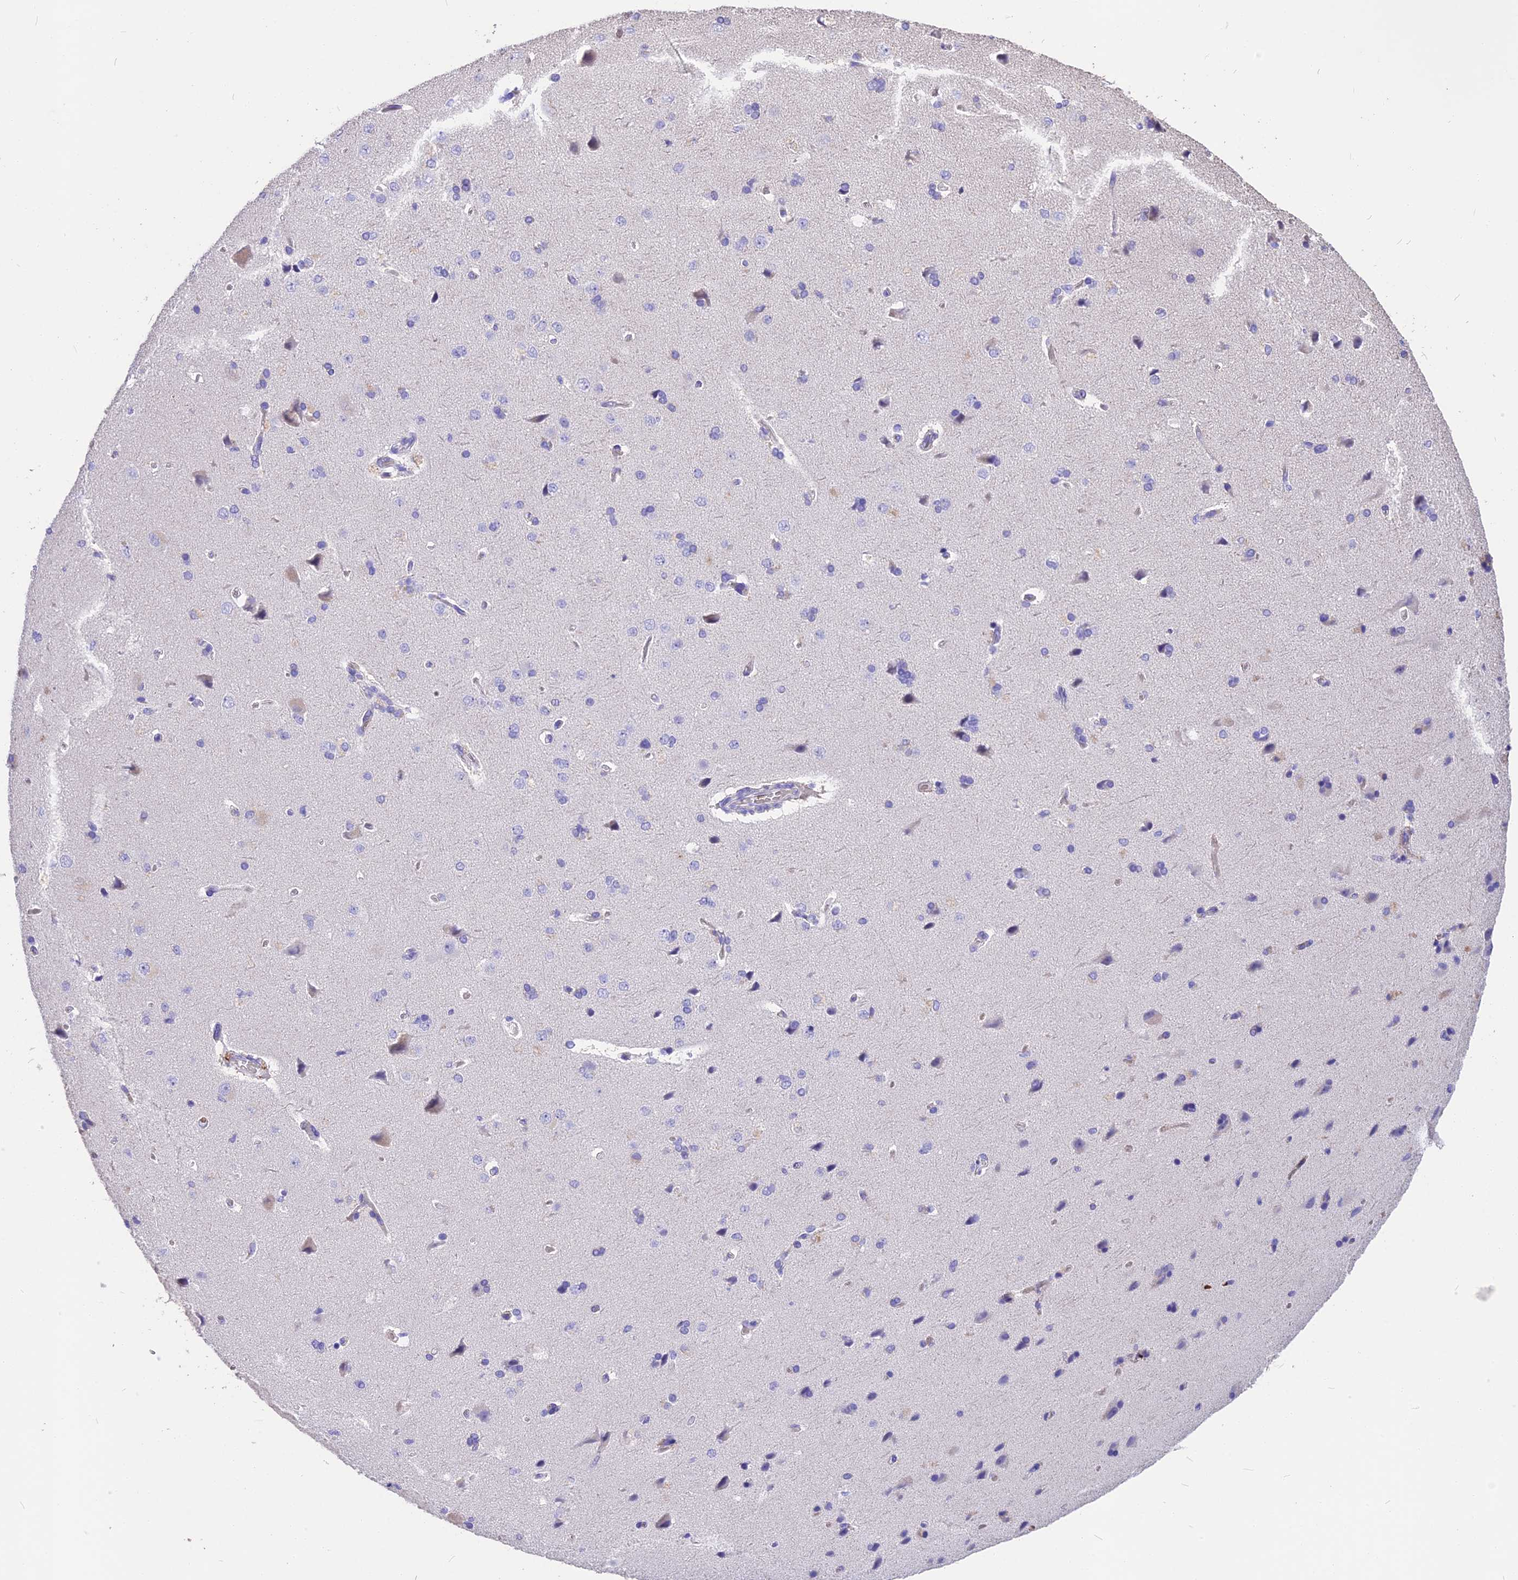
{"staining": {"intensity": "negative", "quantity": "none", "location": "none"}, "tissue": "cerebral cortex", "cell_type": "Endothelial cells", "image_type": "normal", "snomed": [{"axis": "morphology", "description": "Normal tissue, NOS"}, {"axis": "topography", "description": "Cerebral cortex"}], "caption": "Image shows no protein positivity in endothelial cells of benign cerebral cortex.", "gene": "TNNC2", "patient": {"sex": "male", "age": 62}}